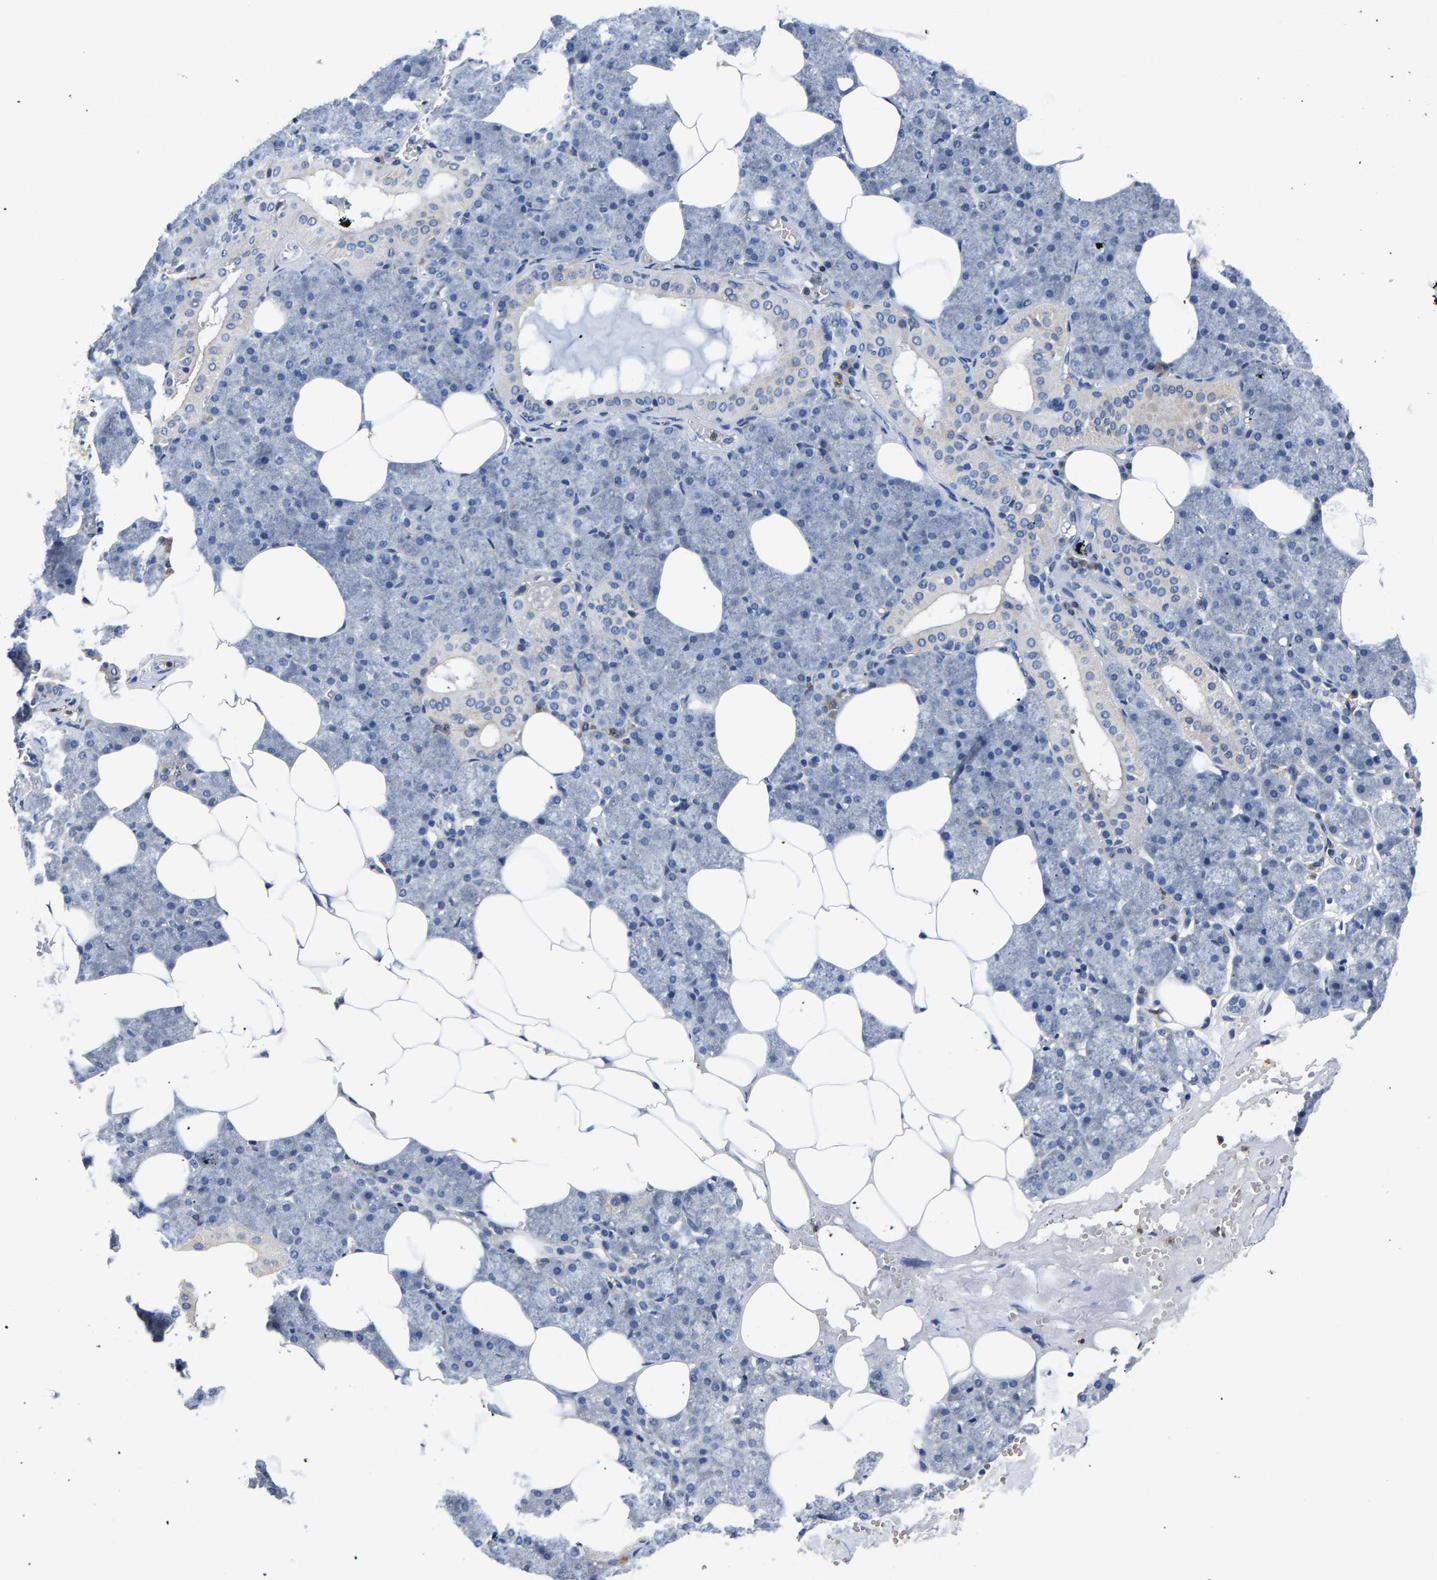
{"staining": {"intensity": "moderate", "quantity": "<25%", "location": "cytoplasmic/membranous"}, "tissue": "salivary gland", "cell_type": "Glandular cells", "image_type": "normal", "snomed": [{"axis": "morphology", "description": "Normal tissue, NOS"}, {"axis": "topography", "description": "Salivary gland"}], "caption": "An immunohistochemistry histopathology image of normal tissue is shown. Protein staining in brown highlights moderate cytoplasmic/membranous positivity in salivary gland within glandular cells.", "gene": "TOR1B", "patient": {"sex": "male", "age": 62}}